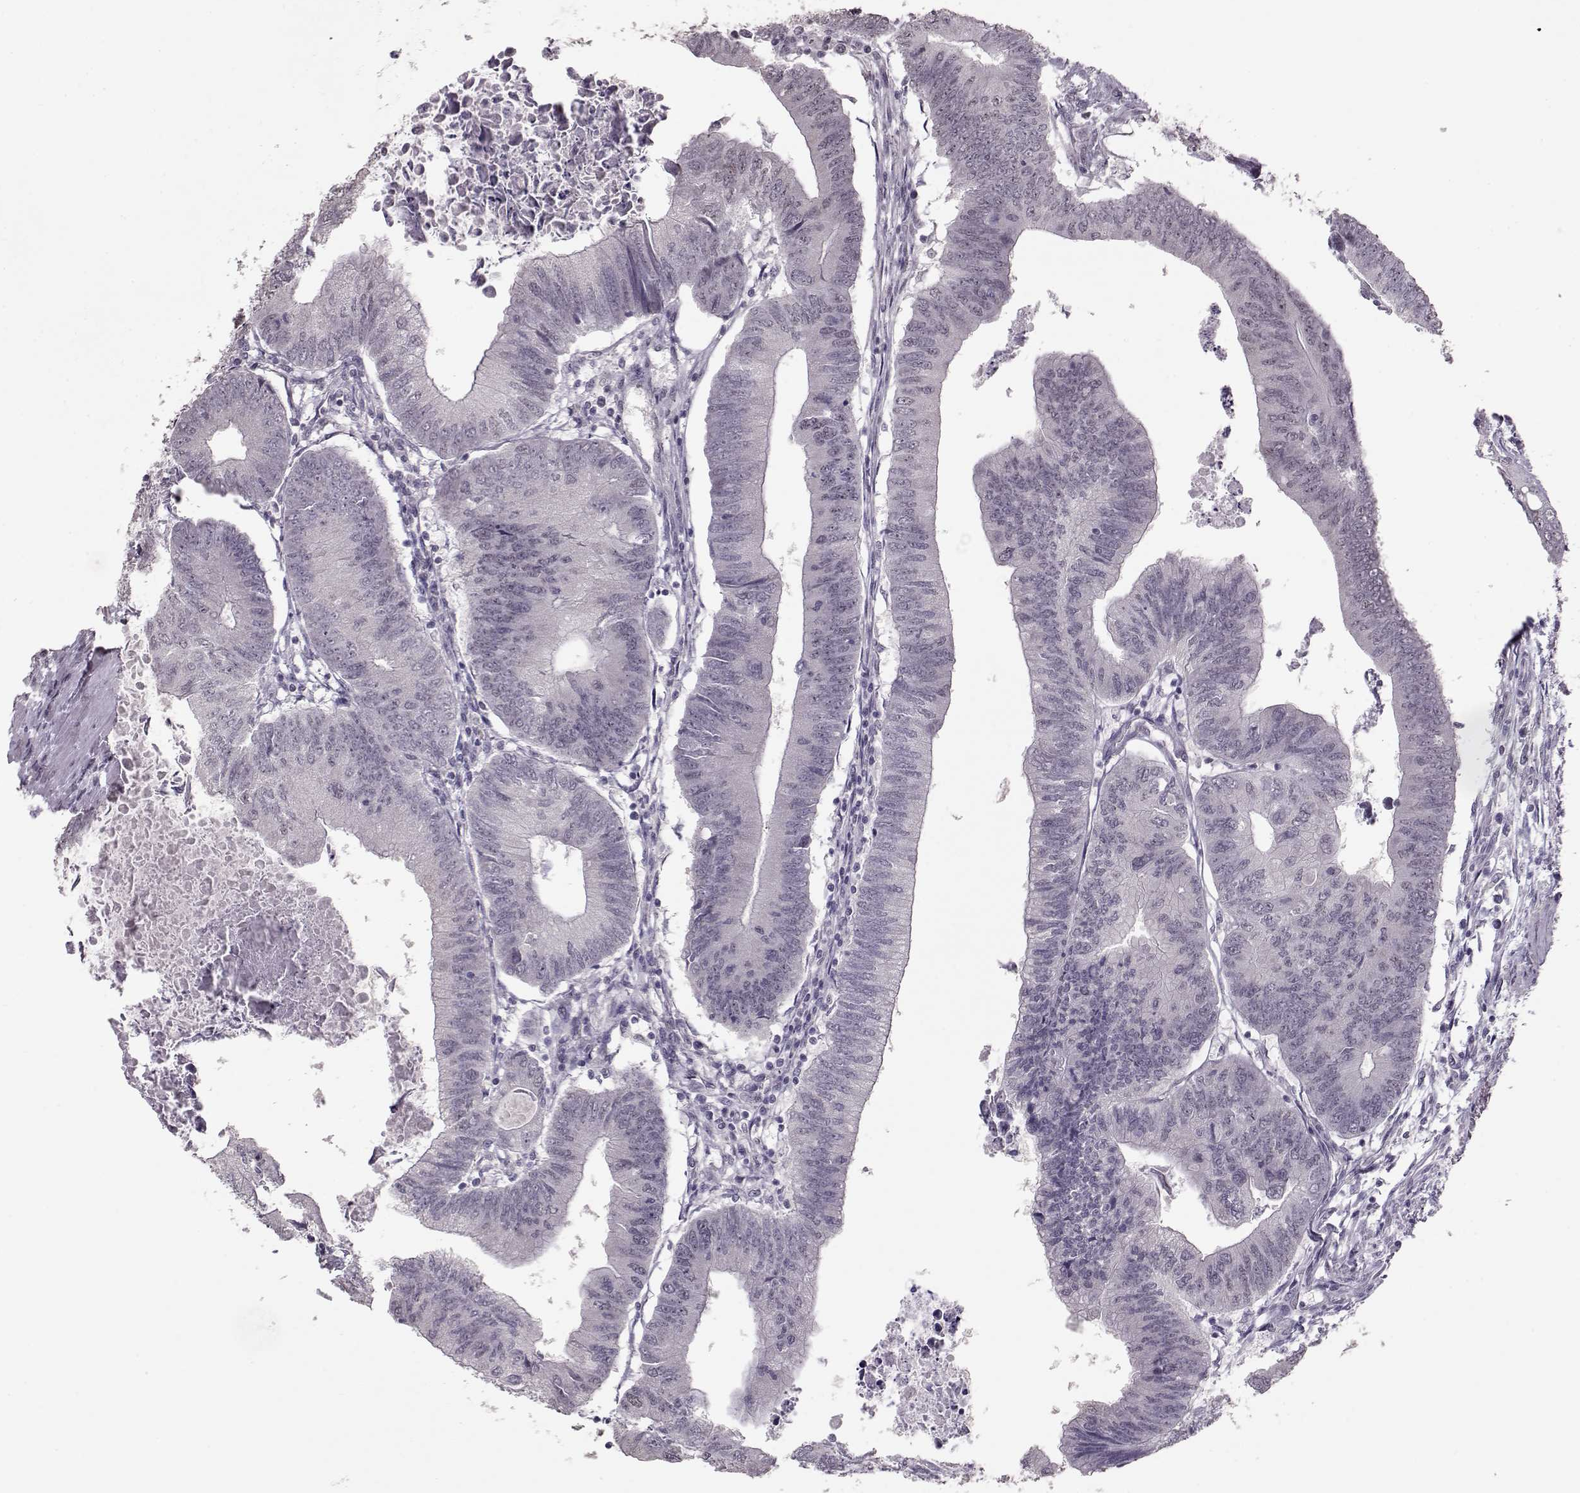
{"staining": {"intensity": "negative", "quantity": "none", "location": "none"}, "tissue": "colorectal cancer", "cell_type": "Tumor cells", "image_type": "cancer", "snomed": [{"axis": "morphology", "description": "Adenocarcinoma, NOS"}, {"axis": "topography", "description": "Colon"}], "caption": "Adenocarcinoma (colorectal) was stained to show a protein in brown. There is no significant positivity in tumor cells.", "gene": "PCP4", "patient": {"sex": "male", "age": 53}}